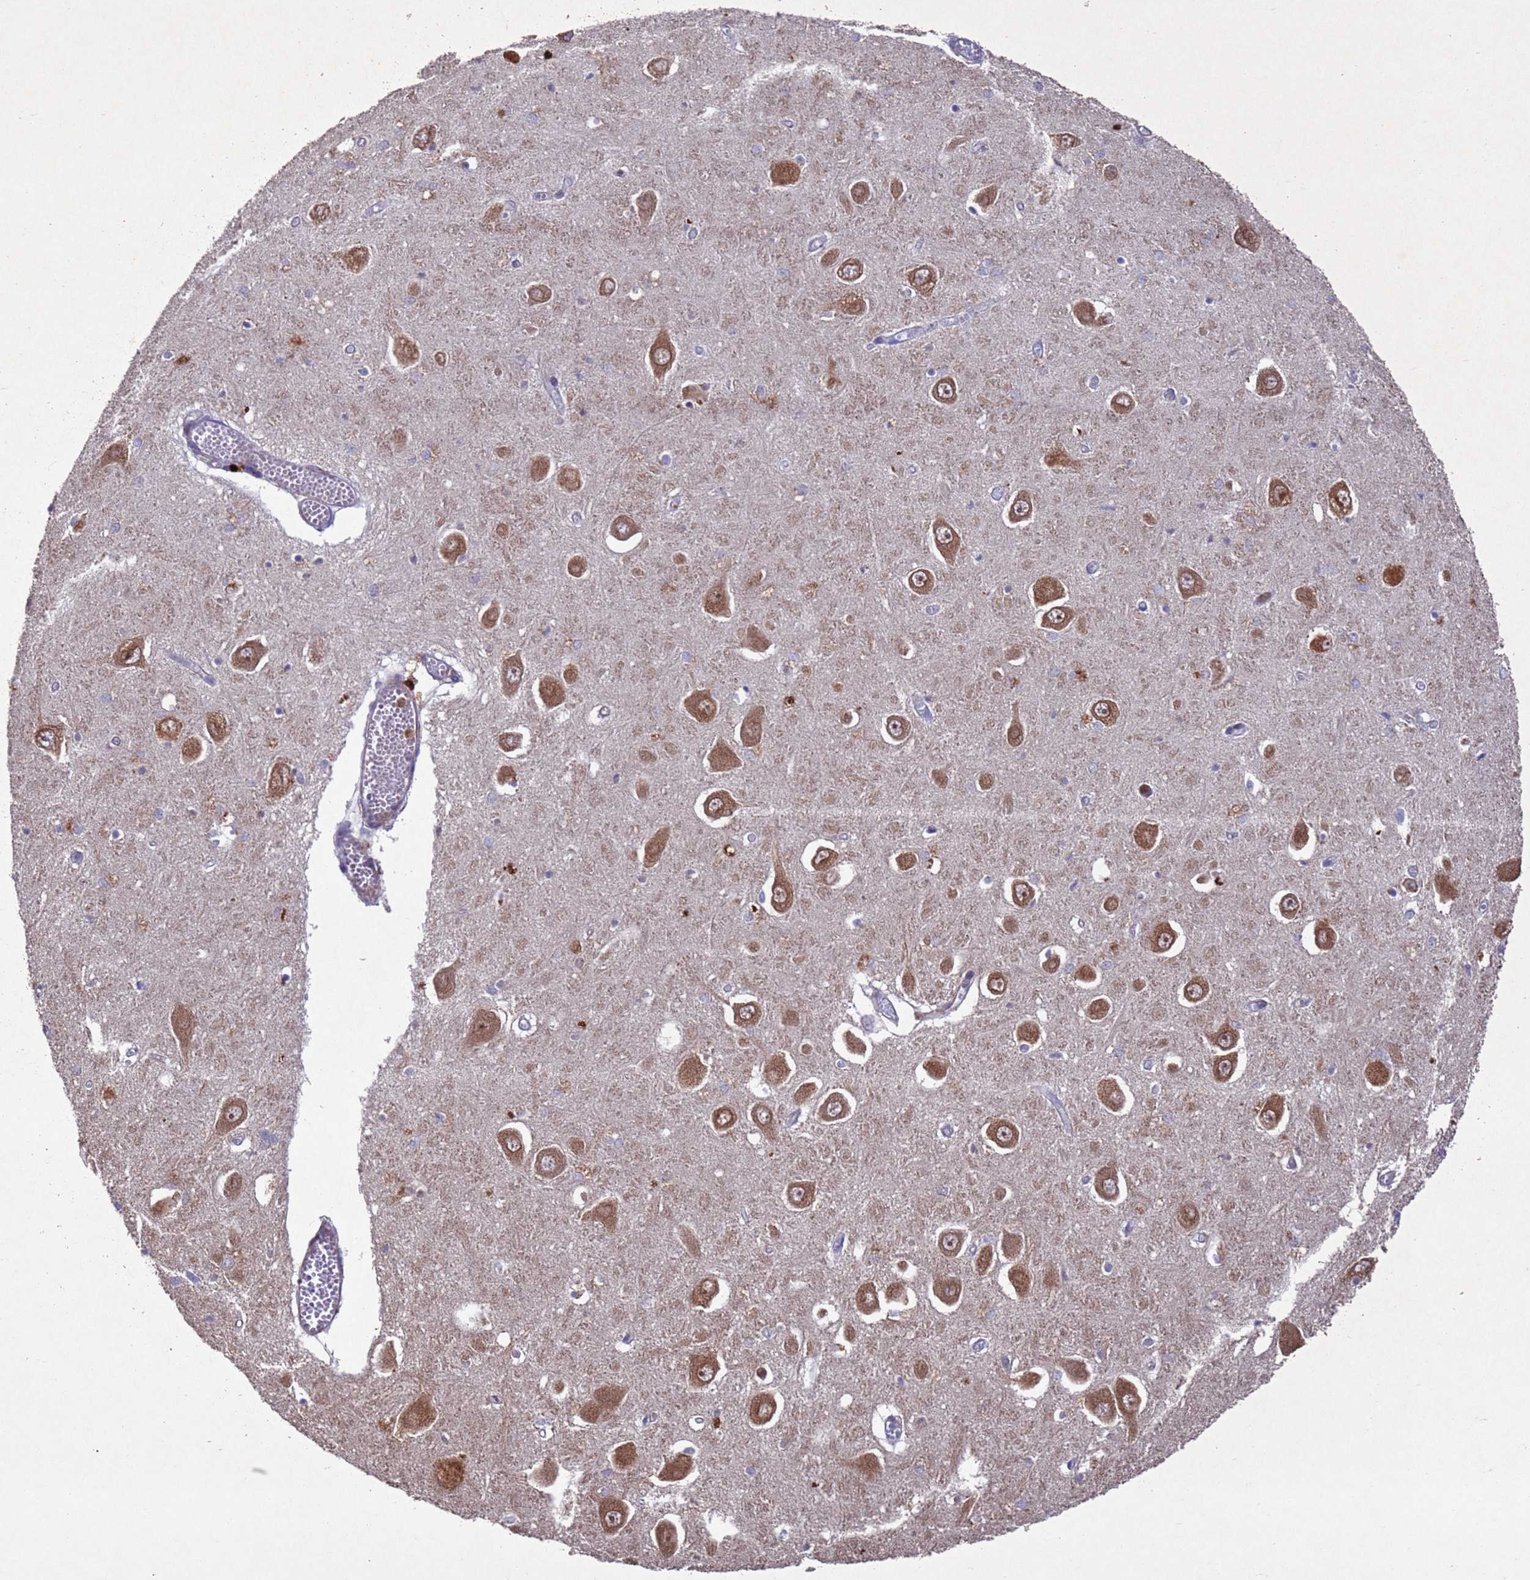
{"staining": {"intensity": "moderate", "quantity": "<25%", "location": "cytoplasmic/membranous,nuclear"}, "tissue": "hippocampus", "cell_type": "Glial cells", "image_type": "normal", "snomed": [{"axis": "morphology", "description": "Normal tissue, NOS"}, {"axis": "topography", "description": "Hippocampus"}], "caption": "The image demonstrates staining of normal hippocampus, revealing moderate cytoplasmic/membranous,nuclear protein expression (brown color) within glial cells.", "gene": "TBK1", "patient": {"sex": "male", "age": 70}}